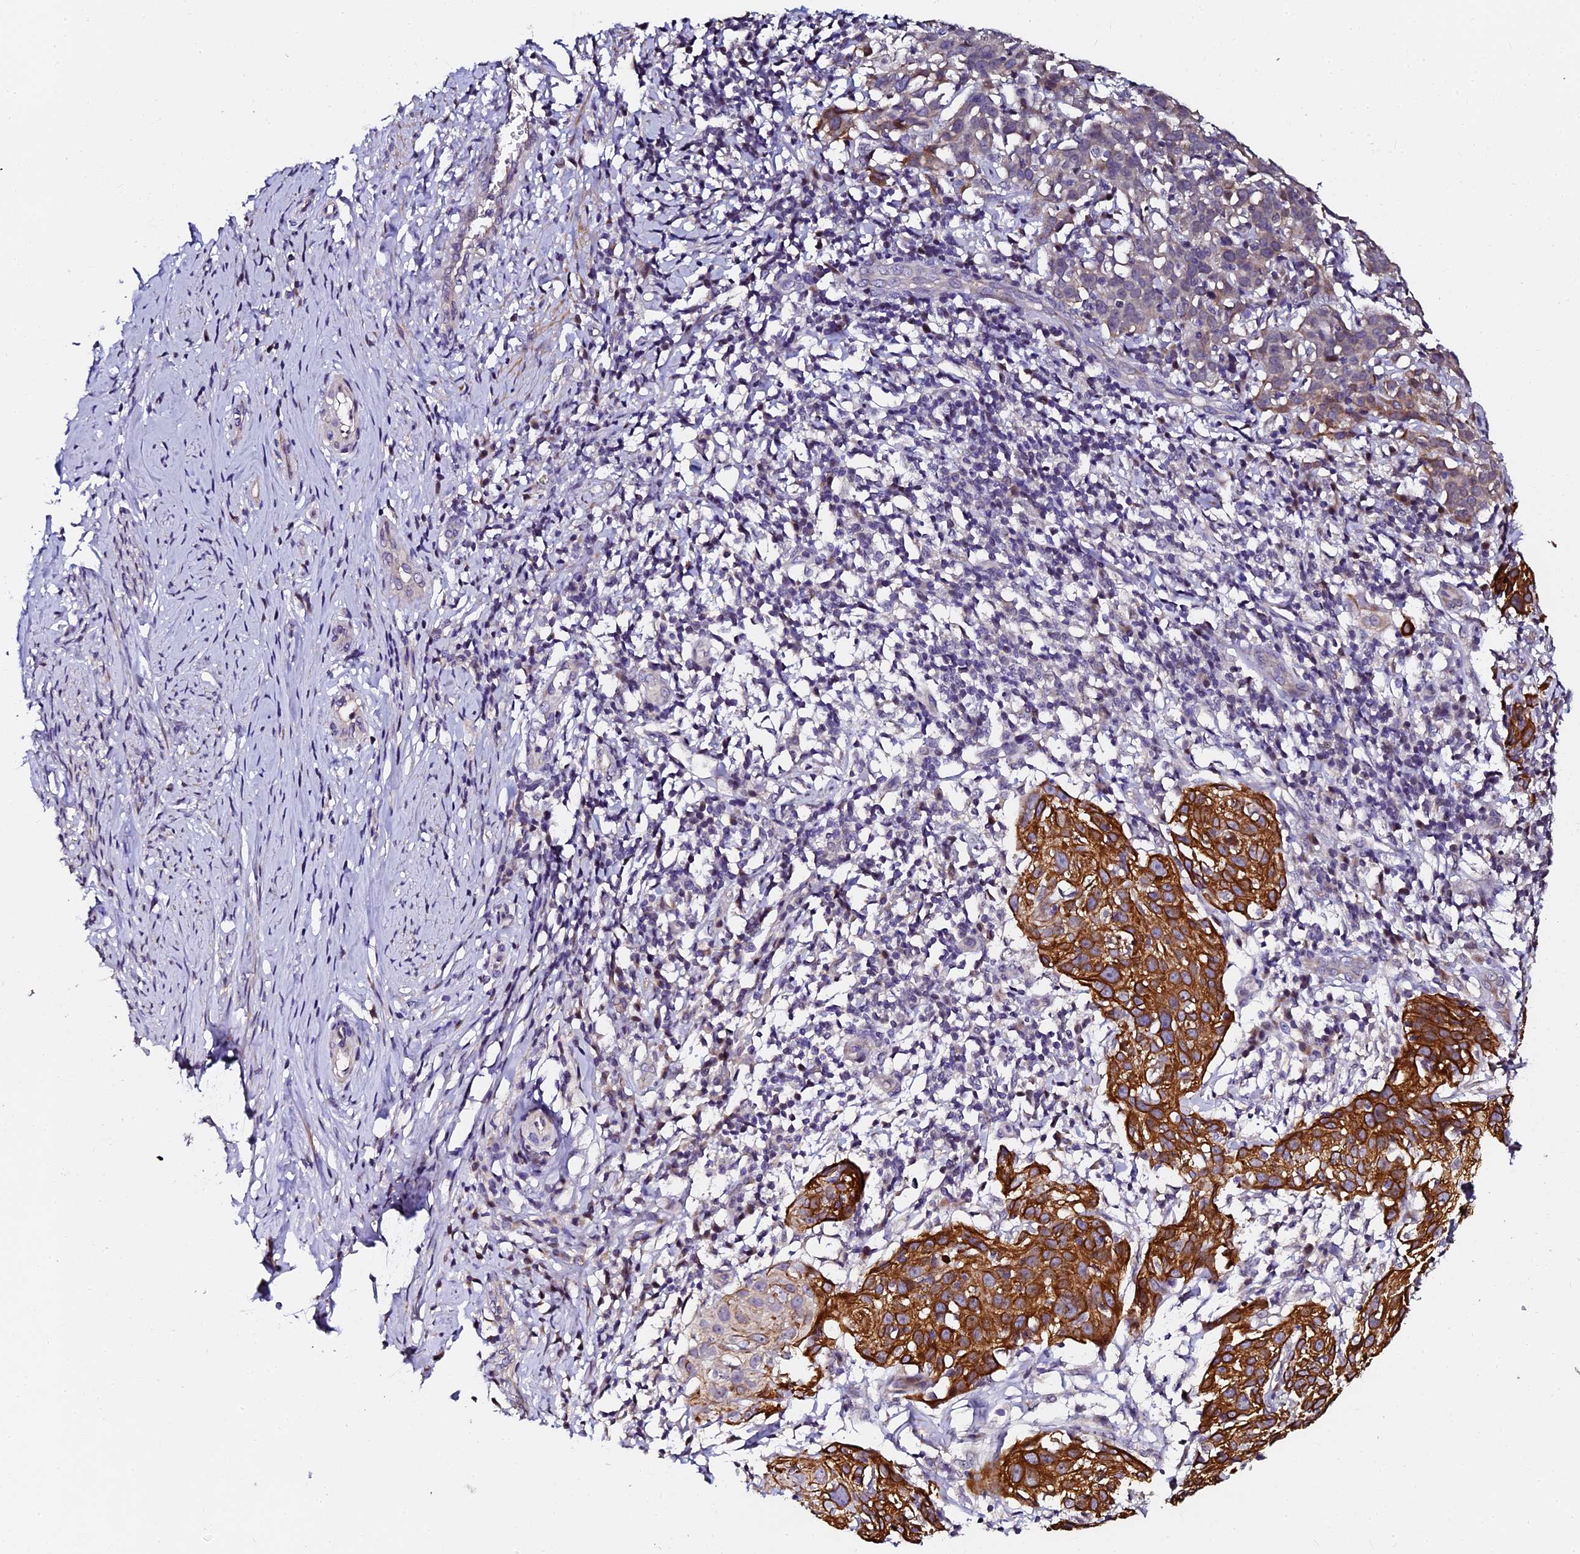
{"staining": {"intensity": "strong", "quantity": "25%-75%", "location": "cytoplasmic/membranous"}, "tissue": "cervical cancer", "cell_type": "Tumor cells", "image_type": "cancer", "snomed": [{"axis": "morphology", "description": "Squamous cell carcinoma, NOS"}, {"axis": "topography", "description": "Cervix"}], "caption": "The histopathology image displays immunohistochemical staining of cervical cancer (squamous cell carcinoma). There is strong cytoplasmic/membranous expression is appreciated in about 25%-75% of tumor cells.", "gene": "GPN3", "patient": {"sex": "female", "age": 50}}